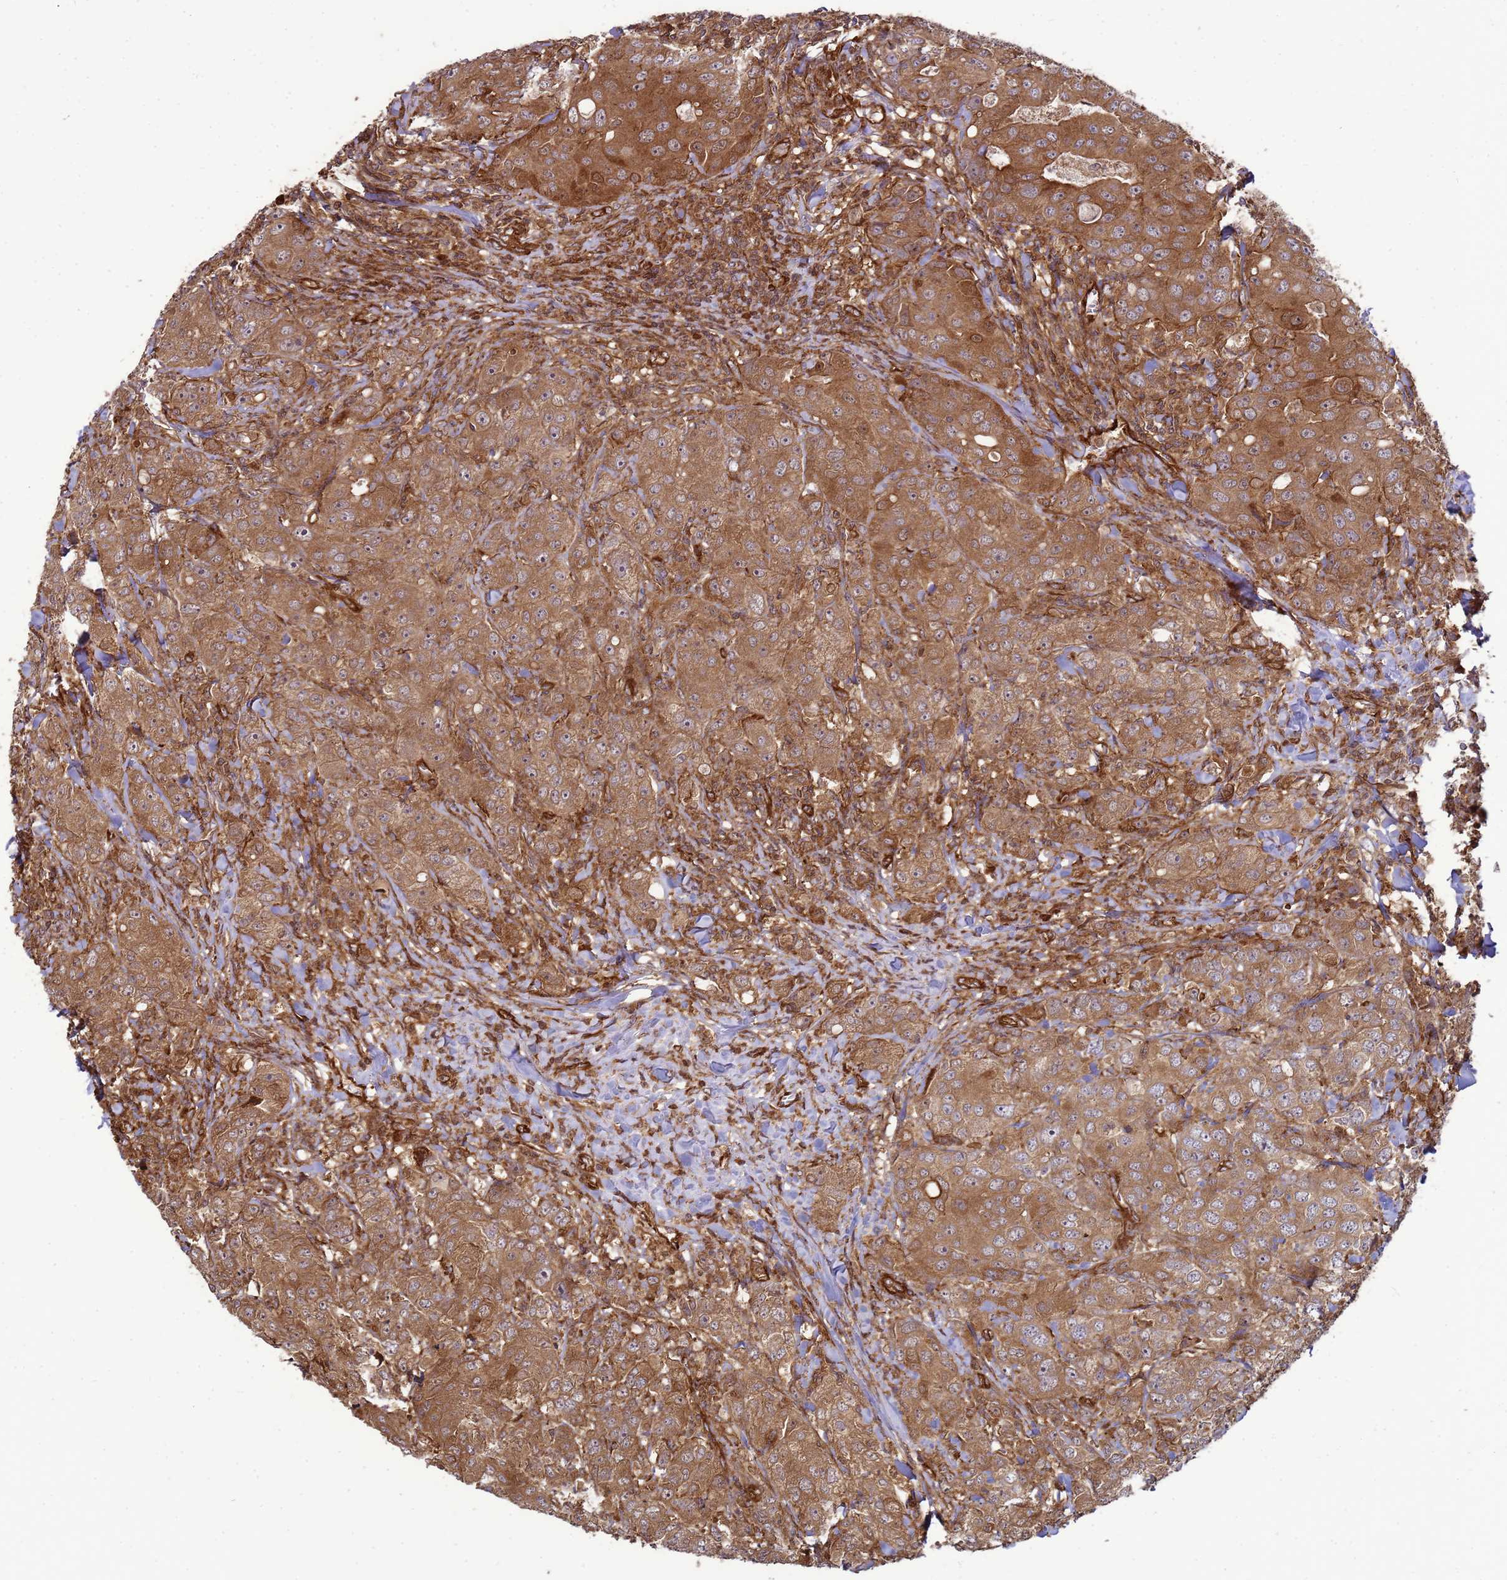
{"staining": {"intensity": "moderate", "quantity": ">75%", "location": "cytoplasmic/membranous"}, "tissue": "breast cancer", "cell_type": "Tumor cells", "image_type": "cancer", "snomed": [{"axis": "morphology", "description": "Duct carcinoma"}, {"axis": "topography", "description": "Breast"}], "caption": "A high-resolution histopathology image shows IHC staining of breast intraductal carcinoma, which reveals moderate cytoplasmic/membranous positivity in approximately >75% of tumor cells.", "gene": "CNOT1", "patient": {"sex": "female", "age": 43}}